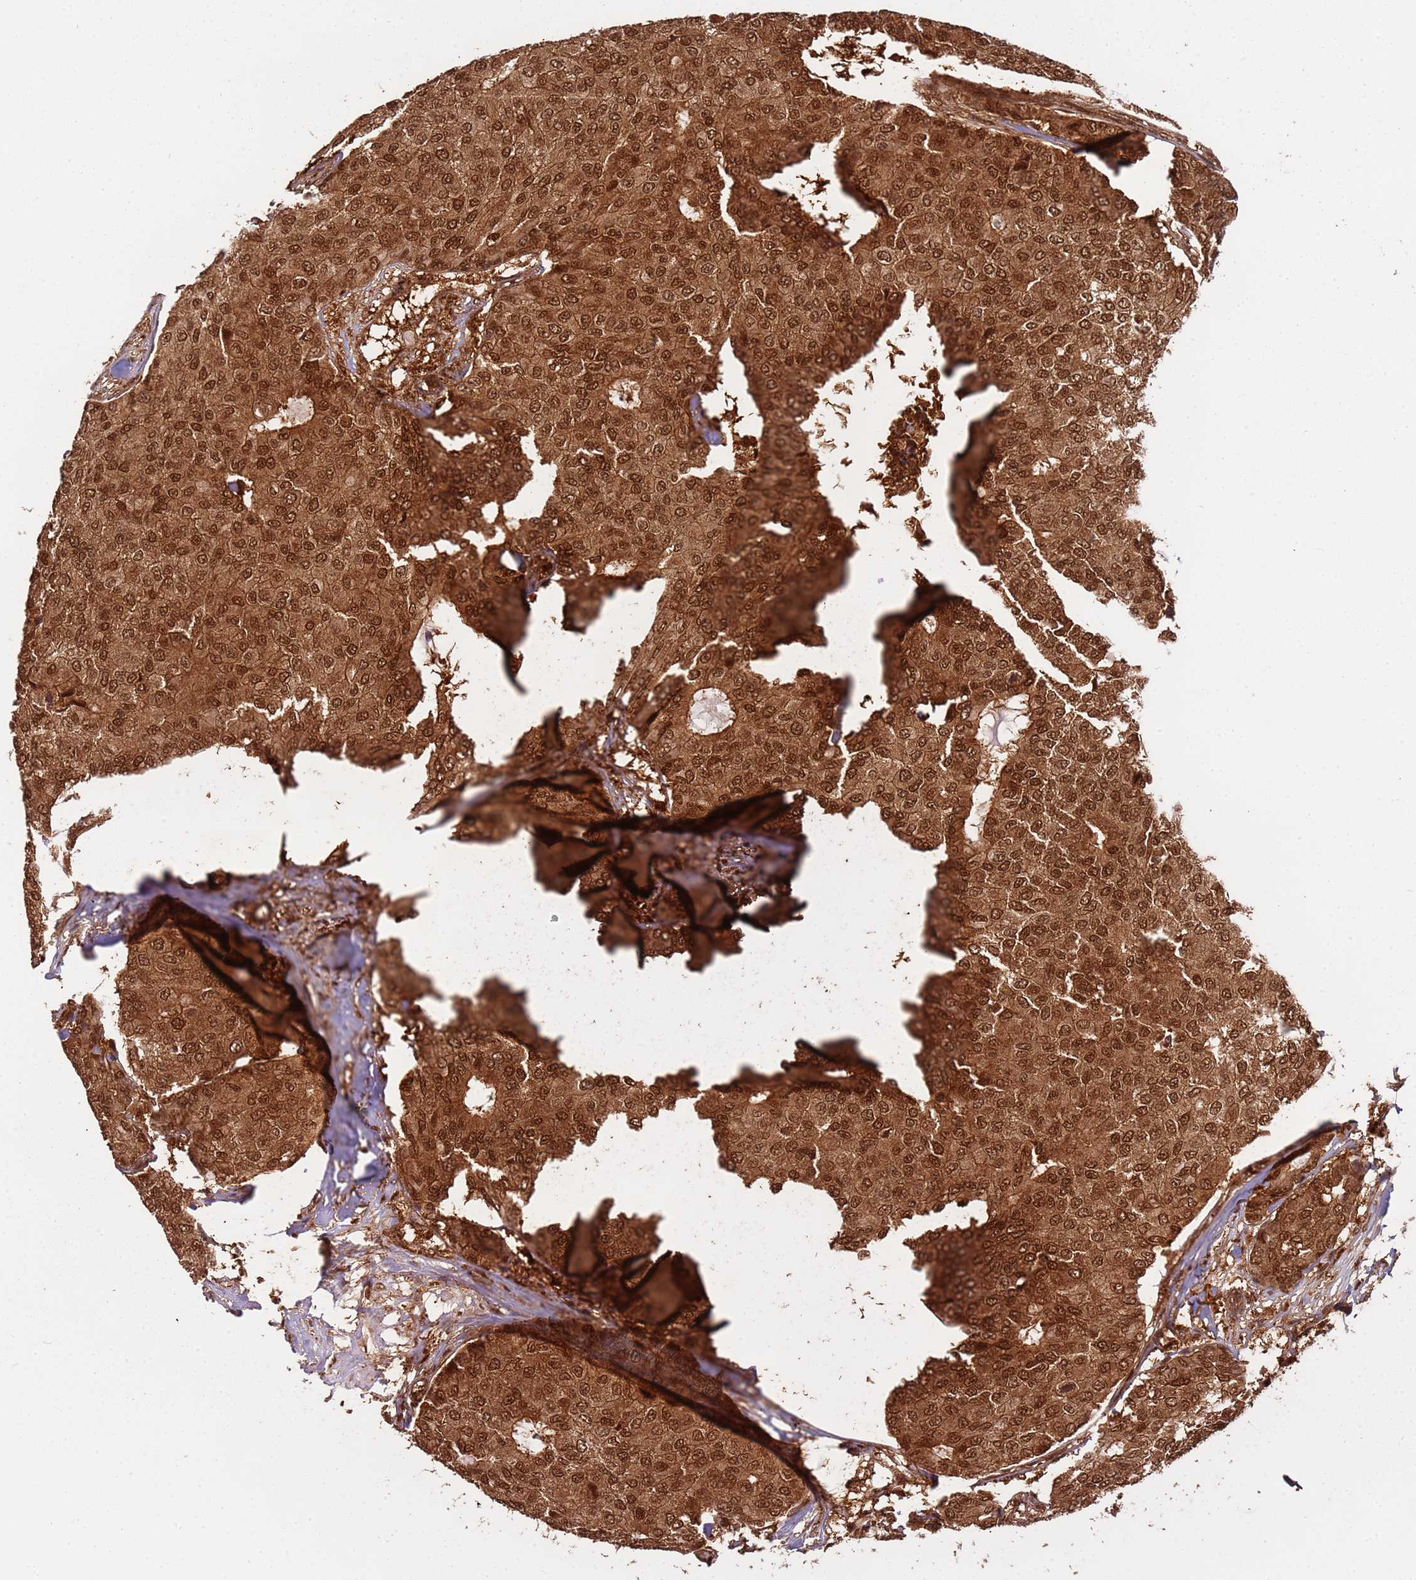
{"staining": {"intensity": "strong", "quantity": ">75%", "location": "cytoplasmic/membranous,nuclear"}, "tissue": "breast cancer", "cell_type": "Tumor cells", "image_type": "cancer", "snomed": [{"axis": "morphology", "description": "Duct carcinoma"}, {"axis": "topography", "description": "Breast"}], "caption": "A histopathology image showing strong cytoplasmic/membranous and nuclear staining in about >75% of tumor cells in breast cancer, as visualized by brown immunohistochemical staining.", "gene": "PGLS", "patient": {"sex": "female", "age": 75}}